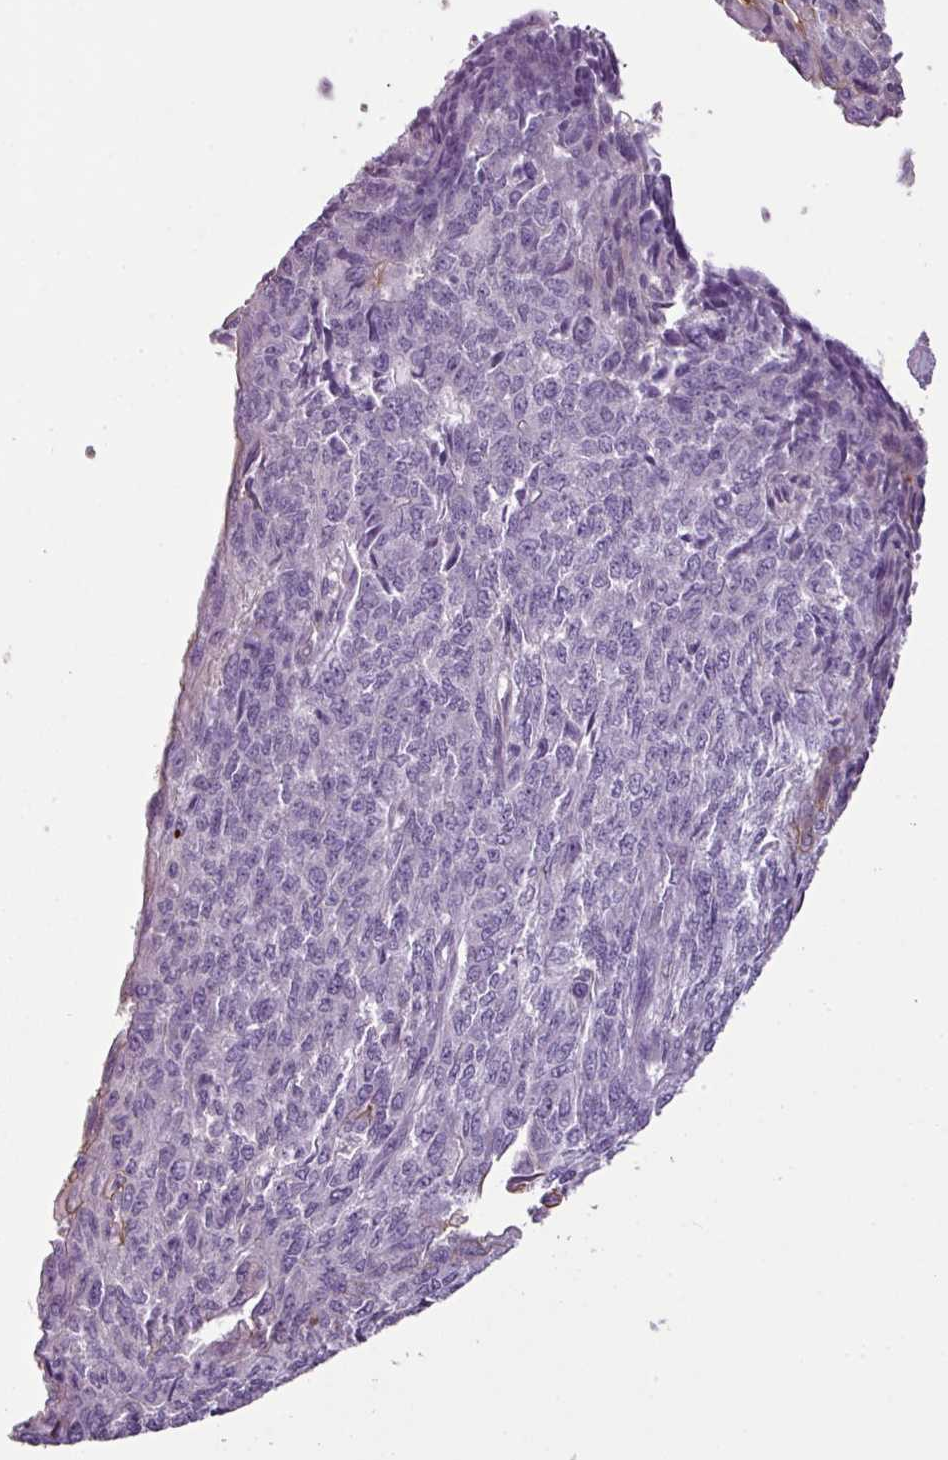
{"staining": {"intensity": "moderate", "quantity": "<25%", "location": "cytoplasmic/membranous"}, "tissue": "endometrial cancer", "cell_type": "Tumor cells", "image_type": "cancer", "snomed": [{"axis": "morphology", "description": "Adenocarcinoma, NOS"}, {"axis": "topography", "description": "Endometrium"}], "caption": "Protein analysis of endometrial cancer tissue demonstrates moderate cytoplasmic/membranous staining in approximately <25% of tumor cells.", "gene": "TMEM178B", "patient": {"sex": "female", "age": 32}}